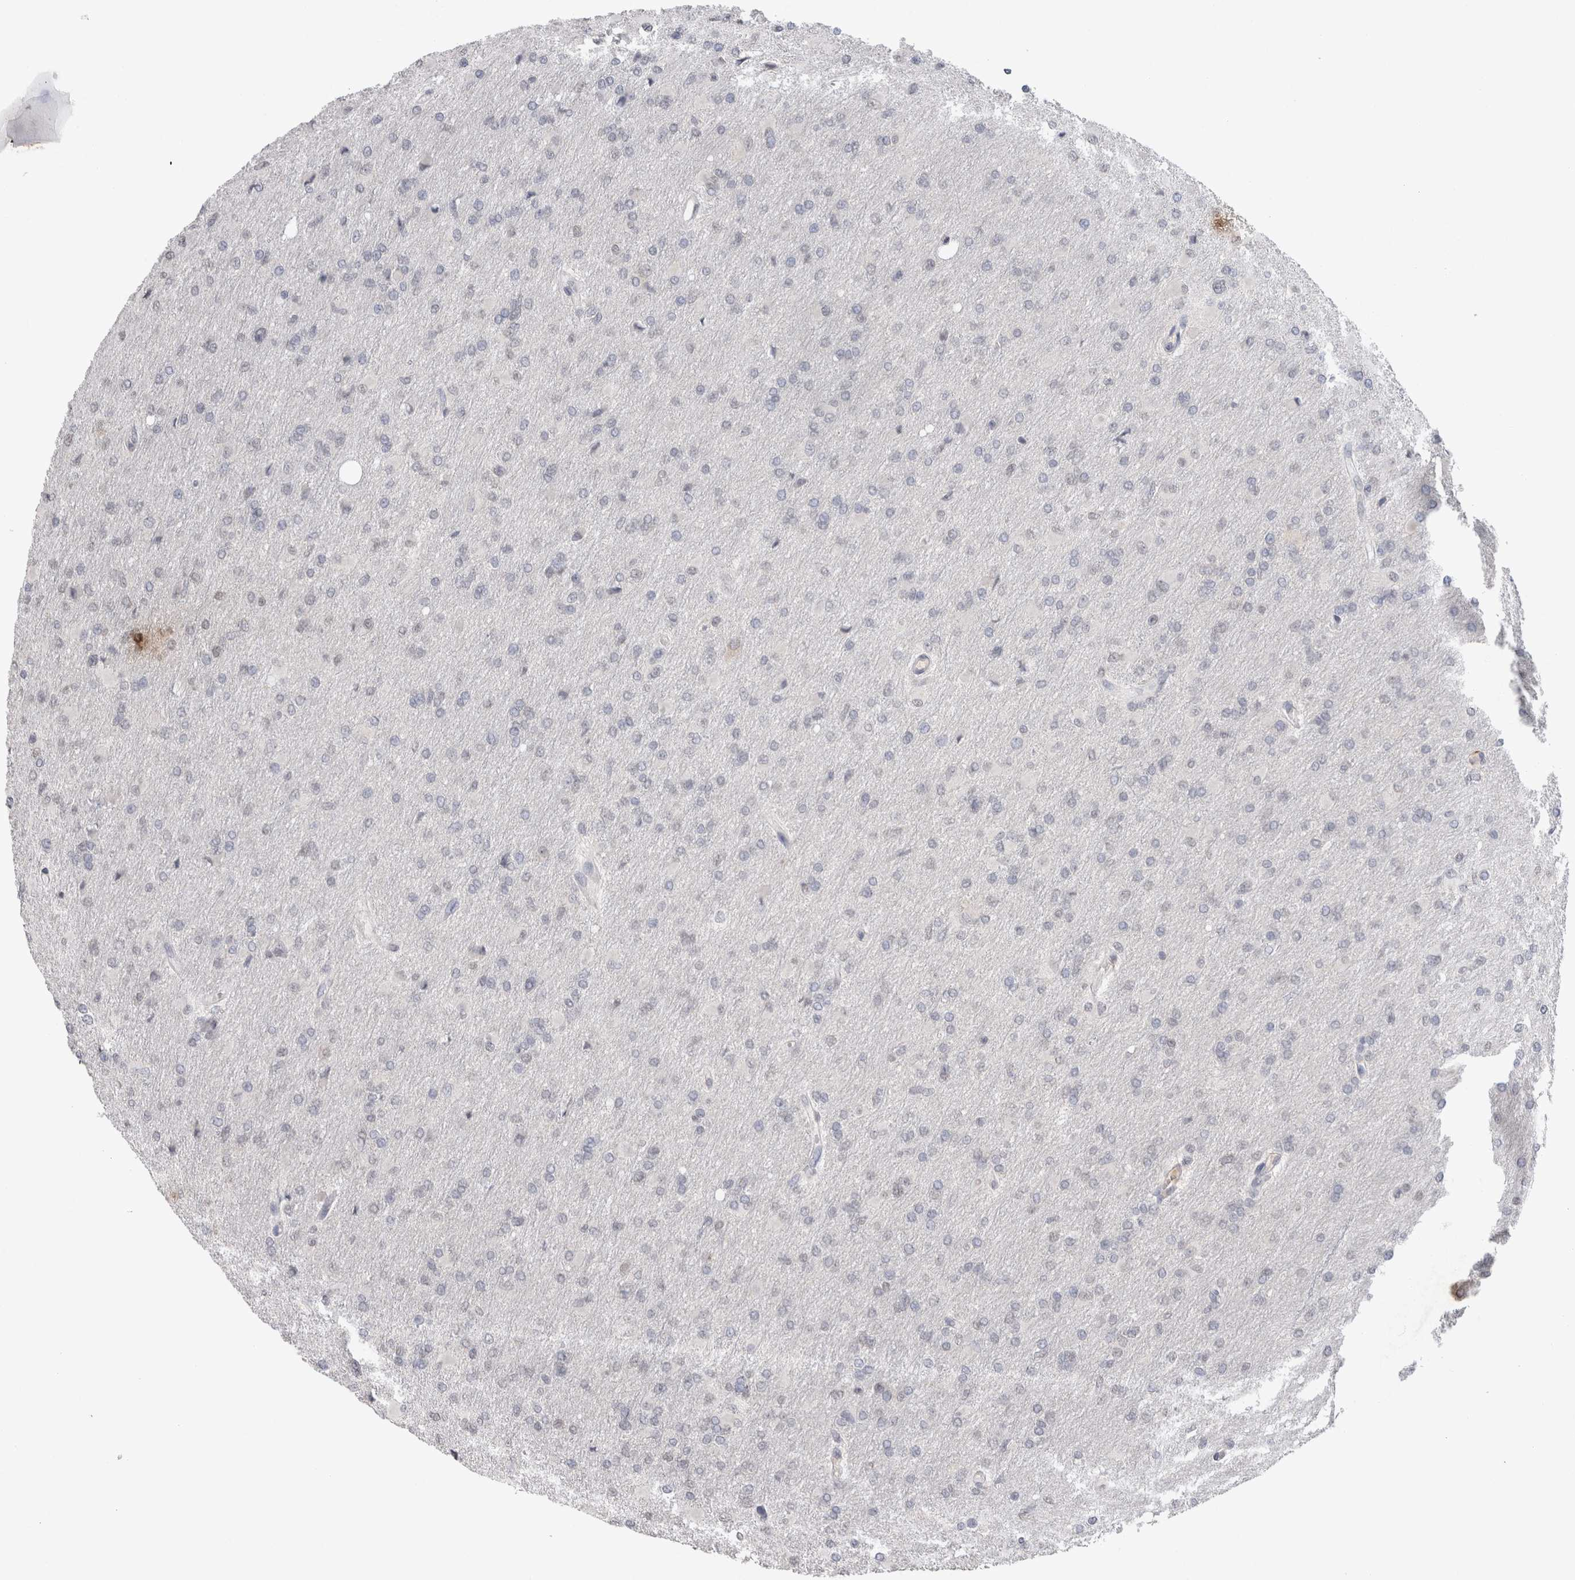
{"staining": {"intensity": "negative", "quantity": "none", "location": "none"}, "tissue": "glioma", "cell_type": "Tumor cells", "image_type": "cancer", "snomed": [{"axis": "morphology", "description": "Glioma, malignant, High grade"}, {"axis": "topography", "description": "Cerebral cortex"}], "caption": "Immunohistochemical staining of human malignant high-grade glioma shows no significant positivity in tumor cells. (Brightfield microscopy of DAB immunohistochemistry at high magnification).", "gene": "CDH13", "patient": {"sex": "female", "age": 36}}